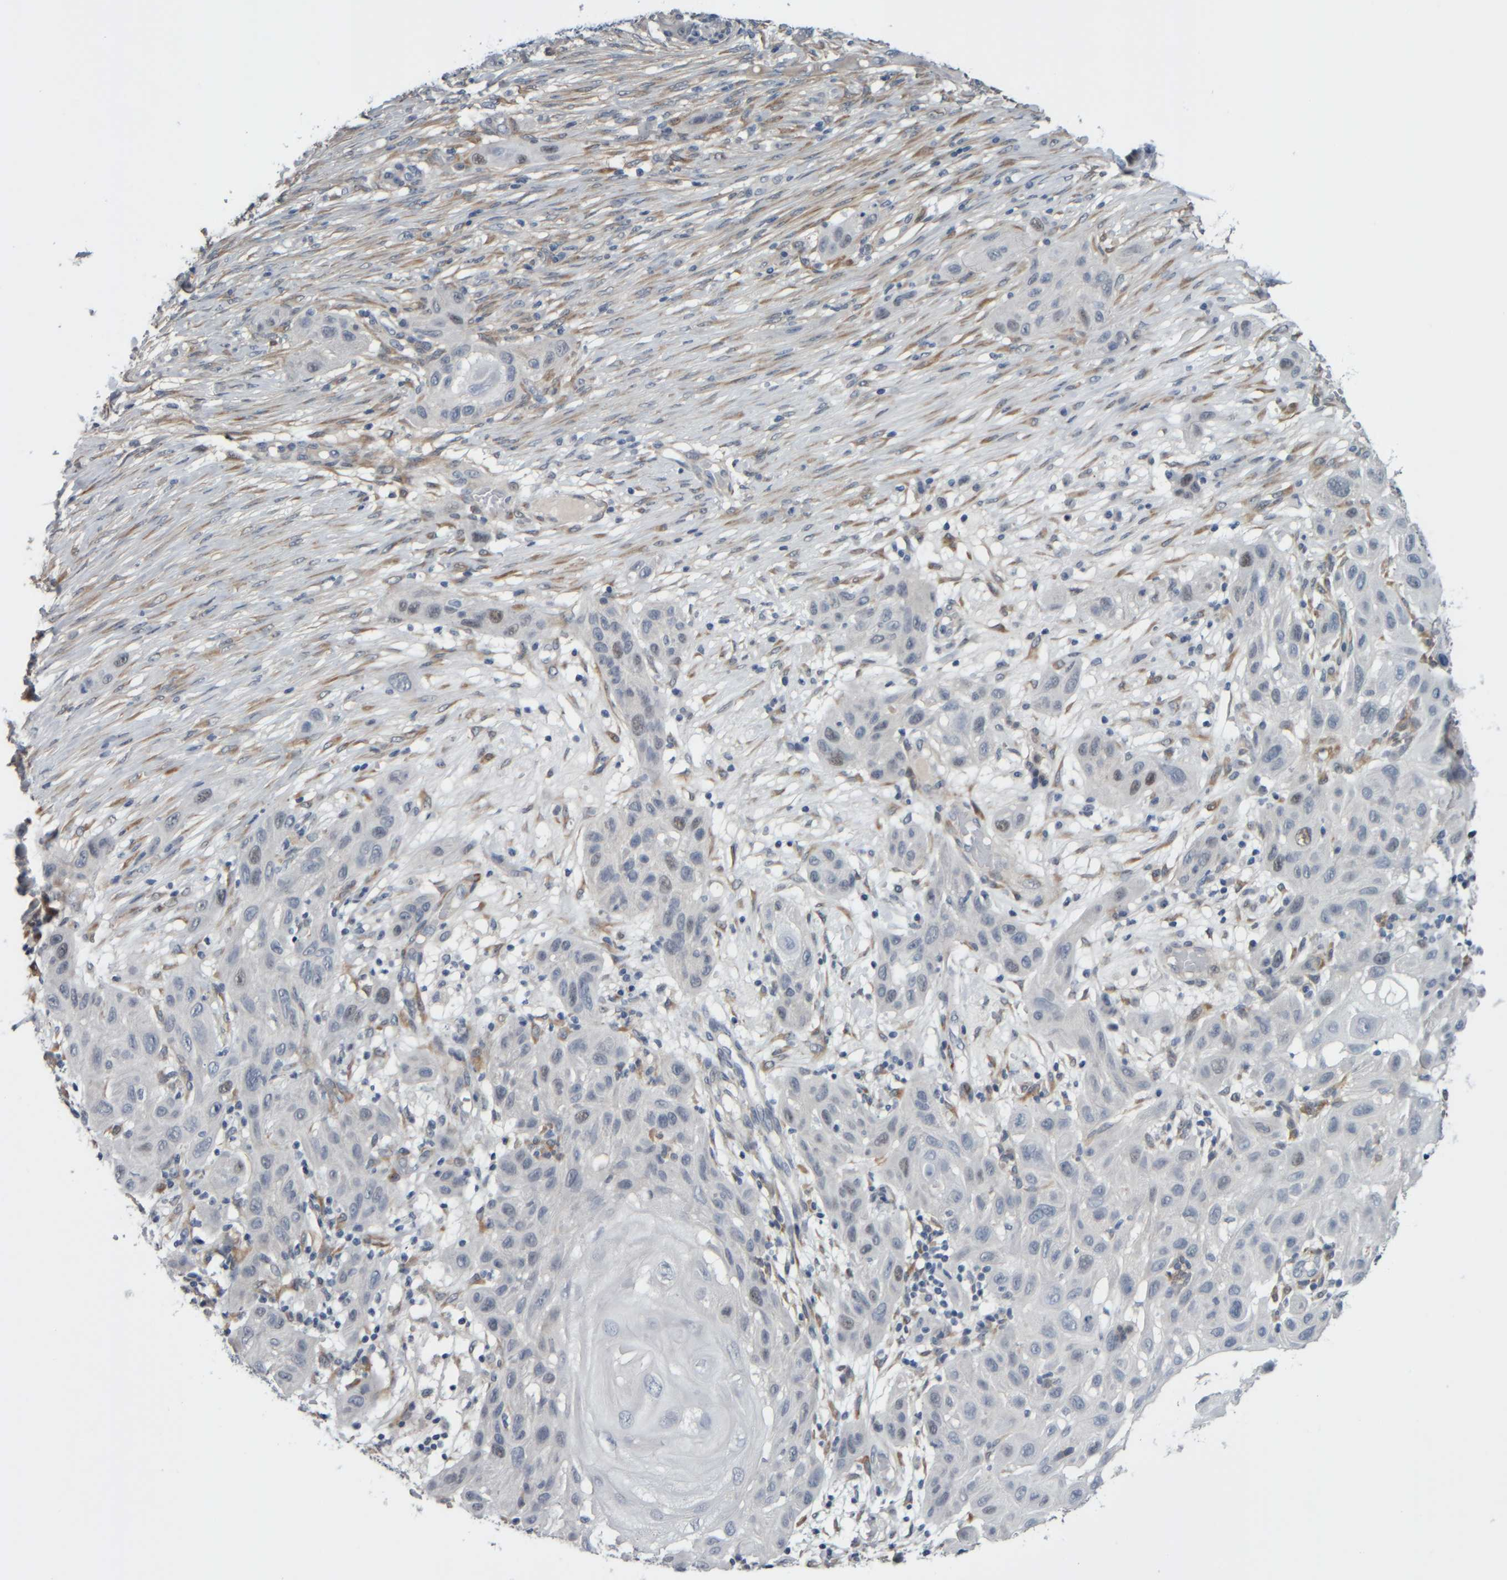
{"staining": {"intensity": "negative", "quantity": "none", "location": "none"}, "tissue": "skin cancer", "cell_type": "Tumor cells", "image_type": "cancer", "snomed": [{"axis": "morphology", "description": "Squamous cell carcinoma, NOS"}, {"axis": "topography", "description": "Skin"}], "caption": "IHC image of neoplastic tissue: skin squamous cell carcinoma stained with DAB (3,3'-diaminobenzidine) displays no significant protein expression in tumor cells. (Brightfield microscopy of DAB (3,3'-diaminobenzidine) IHC at high magnification).", "gene": "COL14A1", "patient": {"sex": "female", "age": 96}}